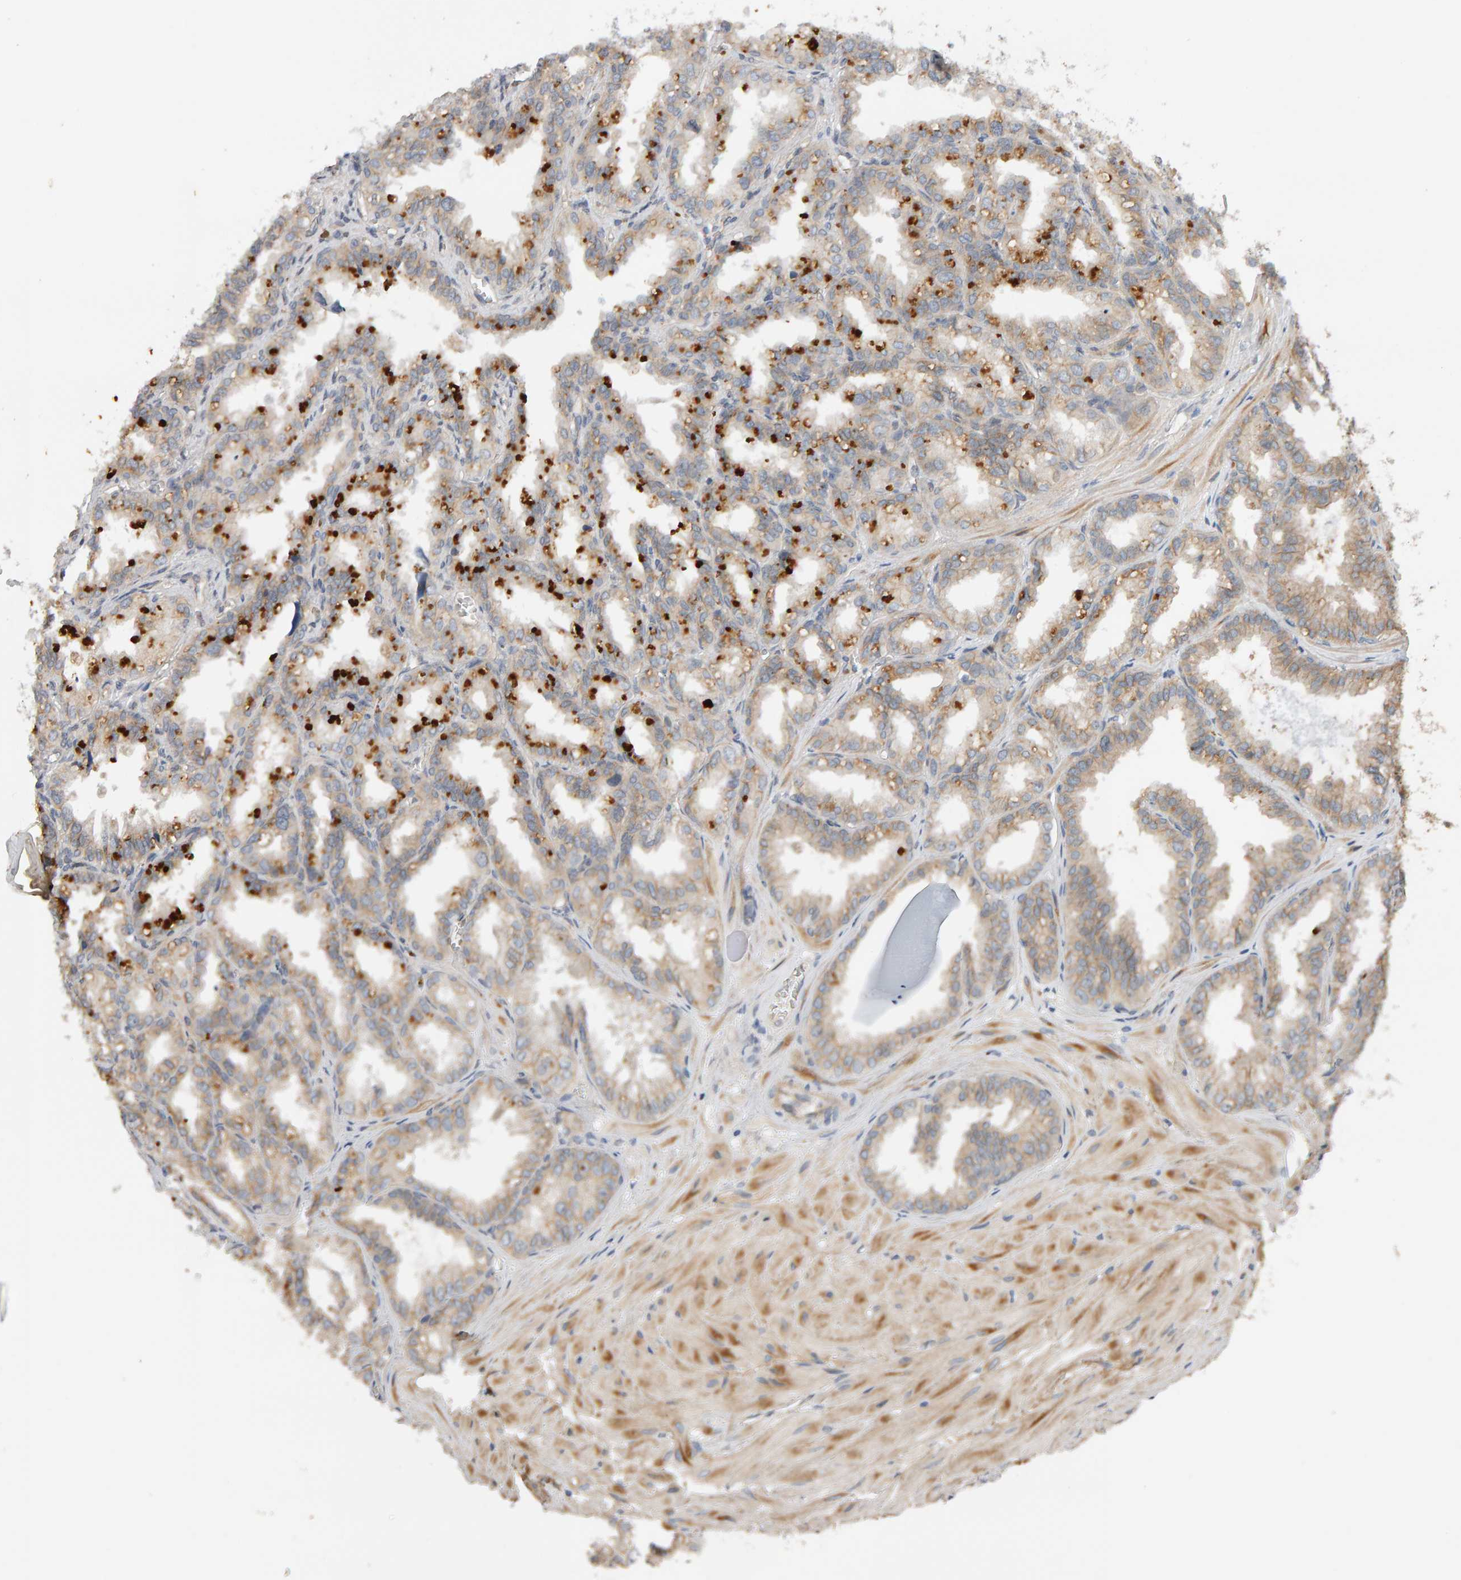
{"staining": {"intensity": "weak", "quantity": ">75%", "location": "cytoplasmic/membranous"}, "tissue": "seminal vesicle", "cell_type": "Glandular cells", "image_type": "normal", "snomed": [{"axis": "morphology", "description": "Normal tissue, NOS"}, {"axis": "topography", "description": "Prostate"}, {"axis": "topography", "description": "Seminal veicle"}], "caption": "This is an image of immunohistochemistry staining of unremarkable seminal vesicle, which shows weak expression in the cytoplasmic/membranous of glandular cells.", "gene": "PPP1R16A", "patient": {"sex": "male", "age": 51}}